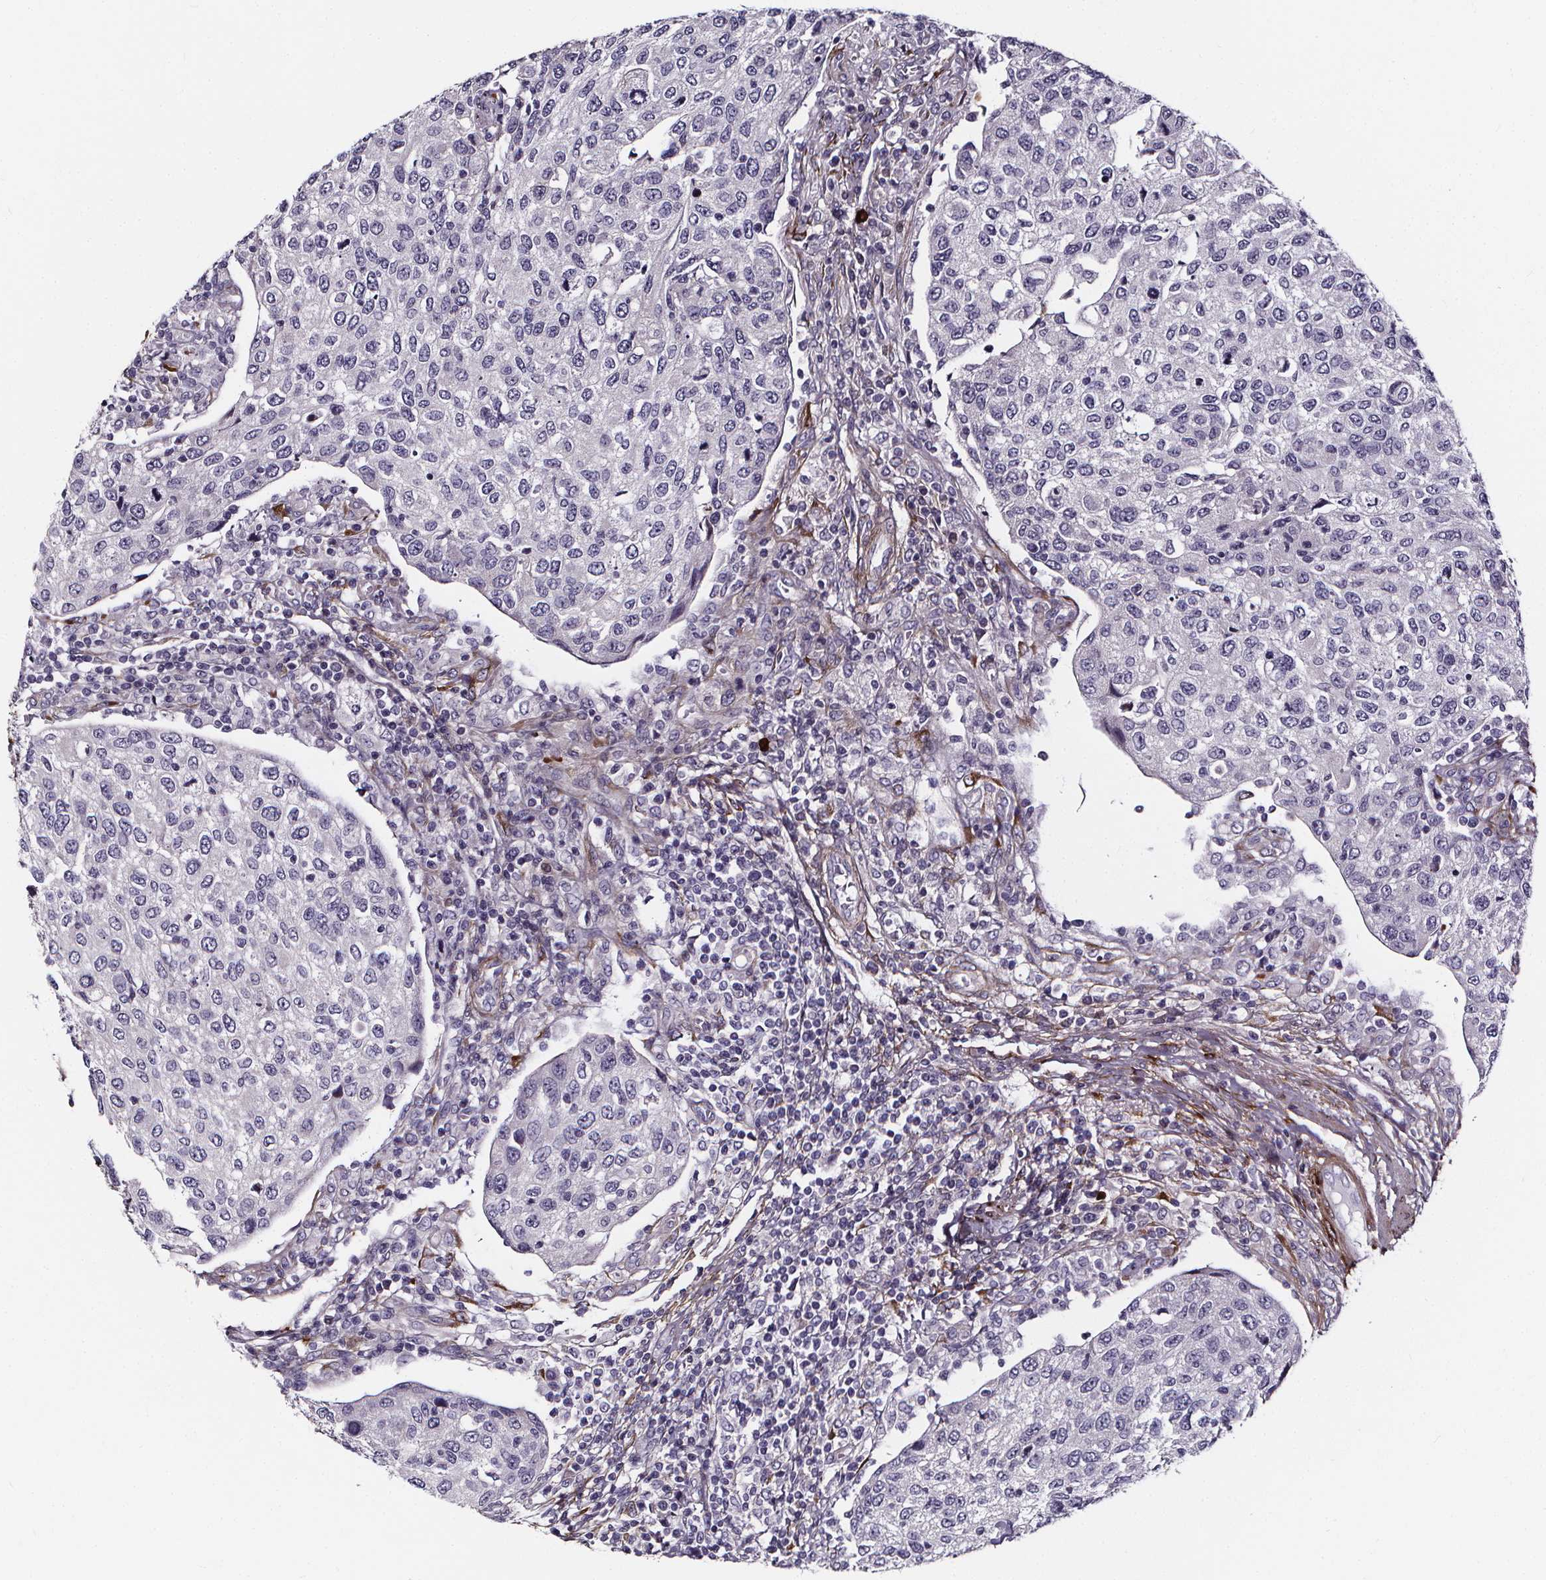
{"staining": {"intensity": "negative", "quantity": "none", "location": "none"}, "tissue": "urothelial cancer", "cell_type": "Tumor cells", "image_type": "cancer", "snomed": [{"axis": "morphology", "description": "Urothelial carcinoma, High grade"}, {"axis": "topography", "description": "Urinary bladder"}], "caption": "IHC histopathology image of neoplastic tissue: urothelial carcinoma (high-grade) stained with DAB shows no significant protein staining in tumor cells.", "gene": "AEBP1", "patient": {"sex": "female", "age": 78}}